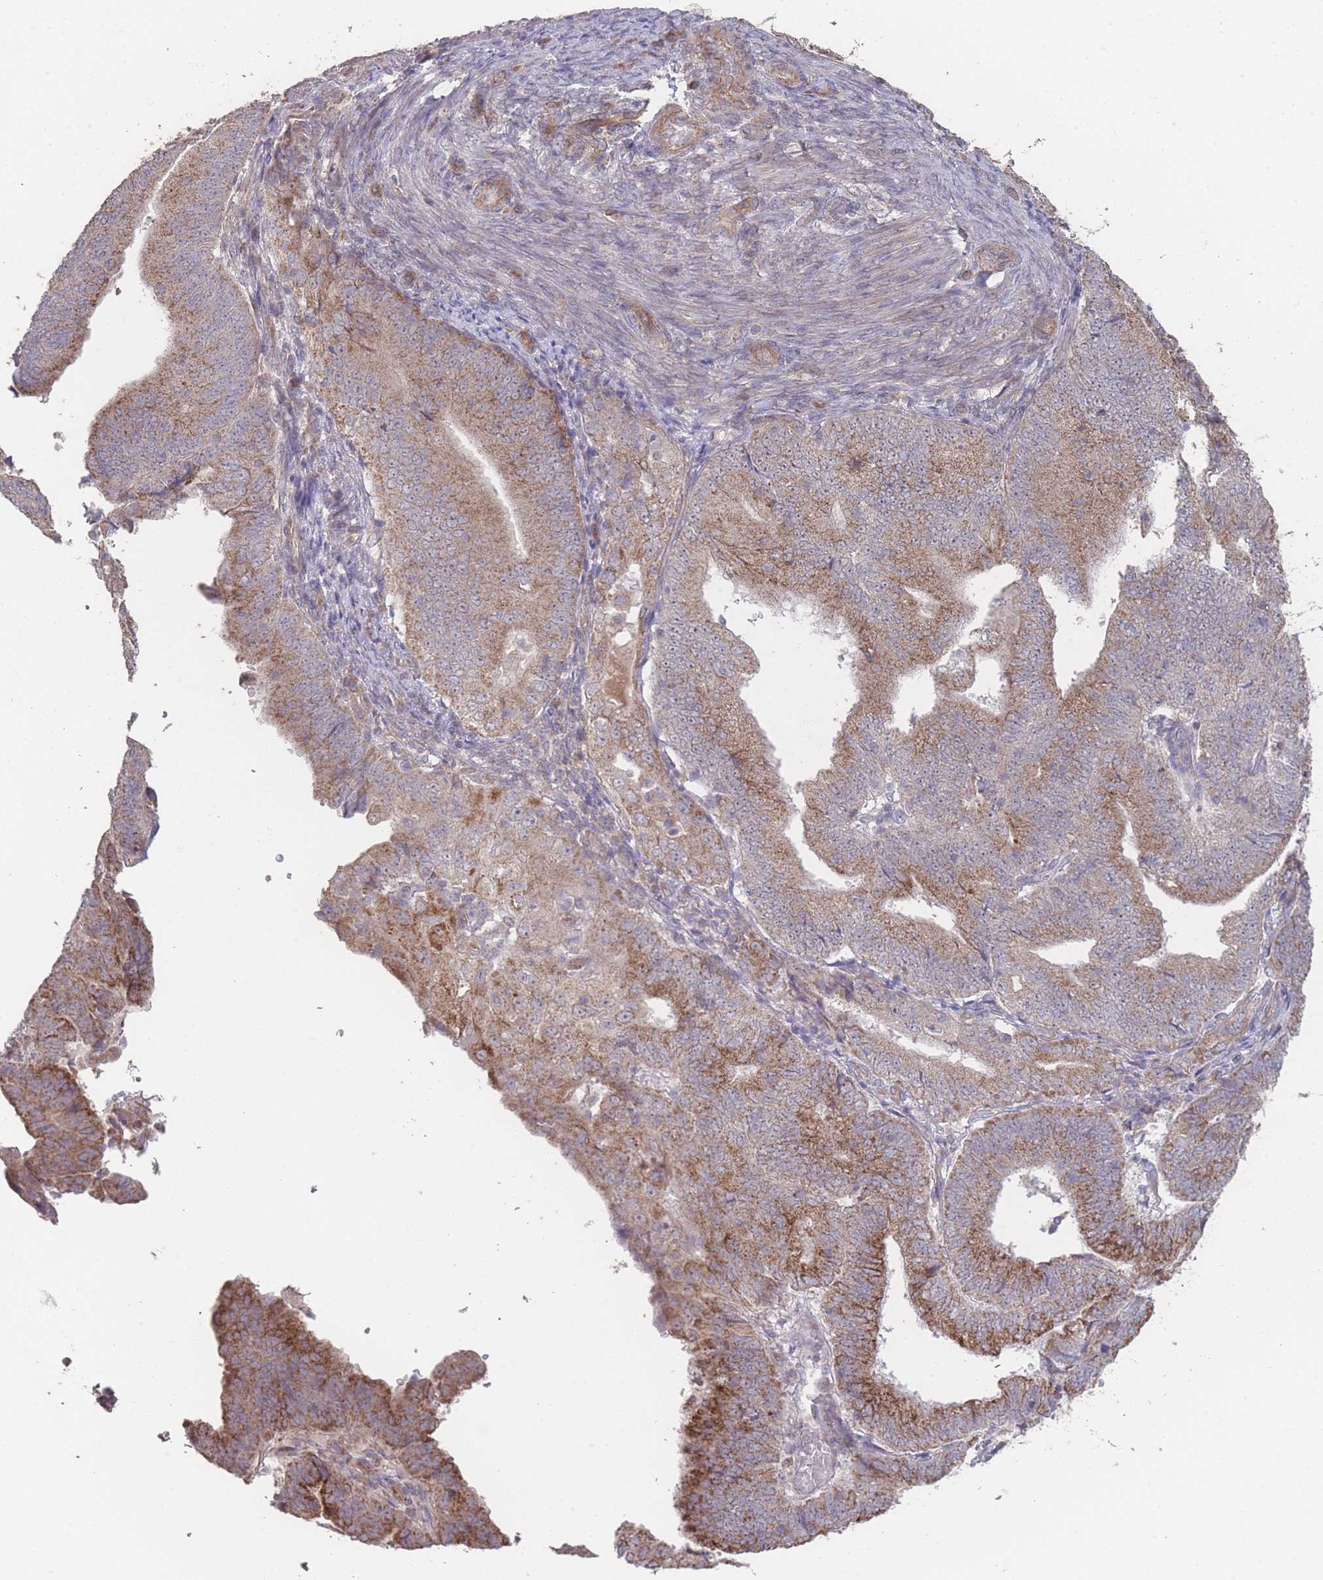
{"staining": {"intensity": "moderate", "quantity": ">75%", "location": "cytoplasmic/membranous"}, "tissue": "endometrial cancer", "cell_type": "Tumor cells", "image_type": "cancer", "snomed": [{"axis": "morphology", "description": "Adenocarcinoma, NOS"}, {"axis": "topography", "description": "Endometrium"}], "caption": "Endometrial cancer (adenocarcinoma) was stained to show a protein in brown. There is medium levels of moderate cytoplasmic/membranous staining in about >75% of tumor cells. (brown staining indicates protein expression, while blue staining denotes nuclei).", "gene": "PXMP4", "patient": {"sex": "female", "age": 70}}